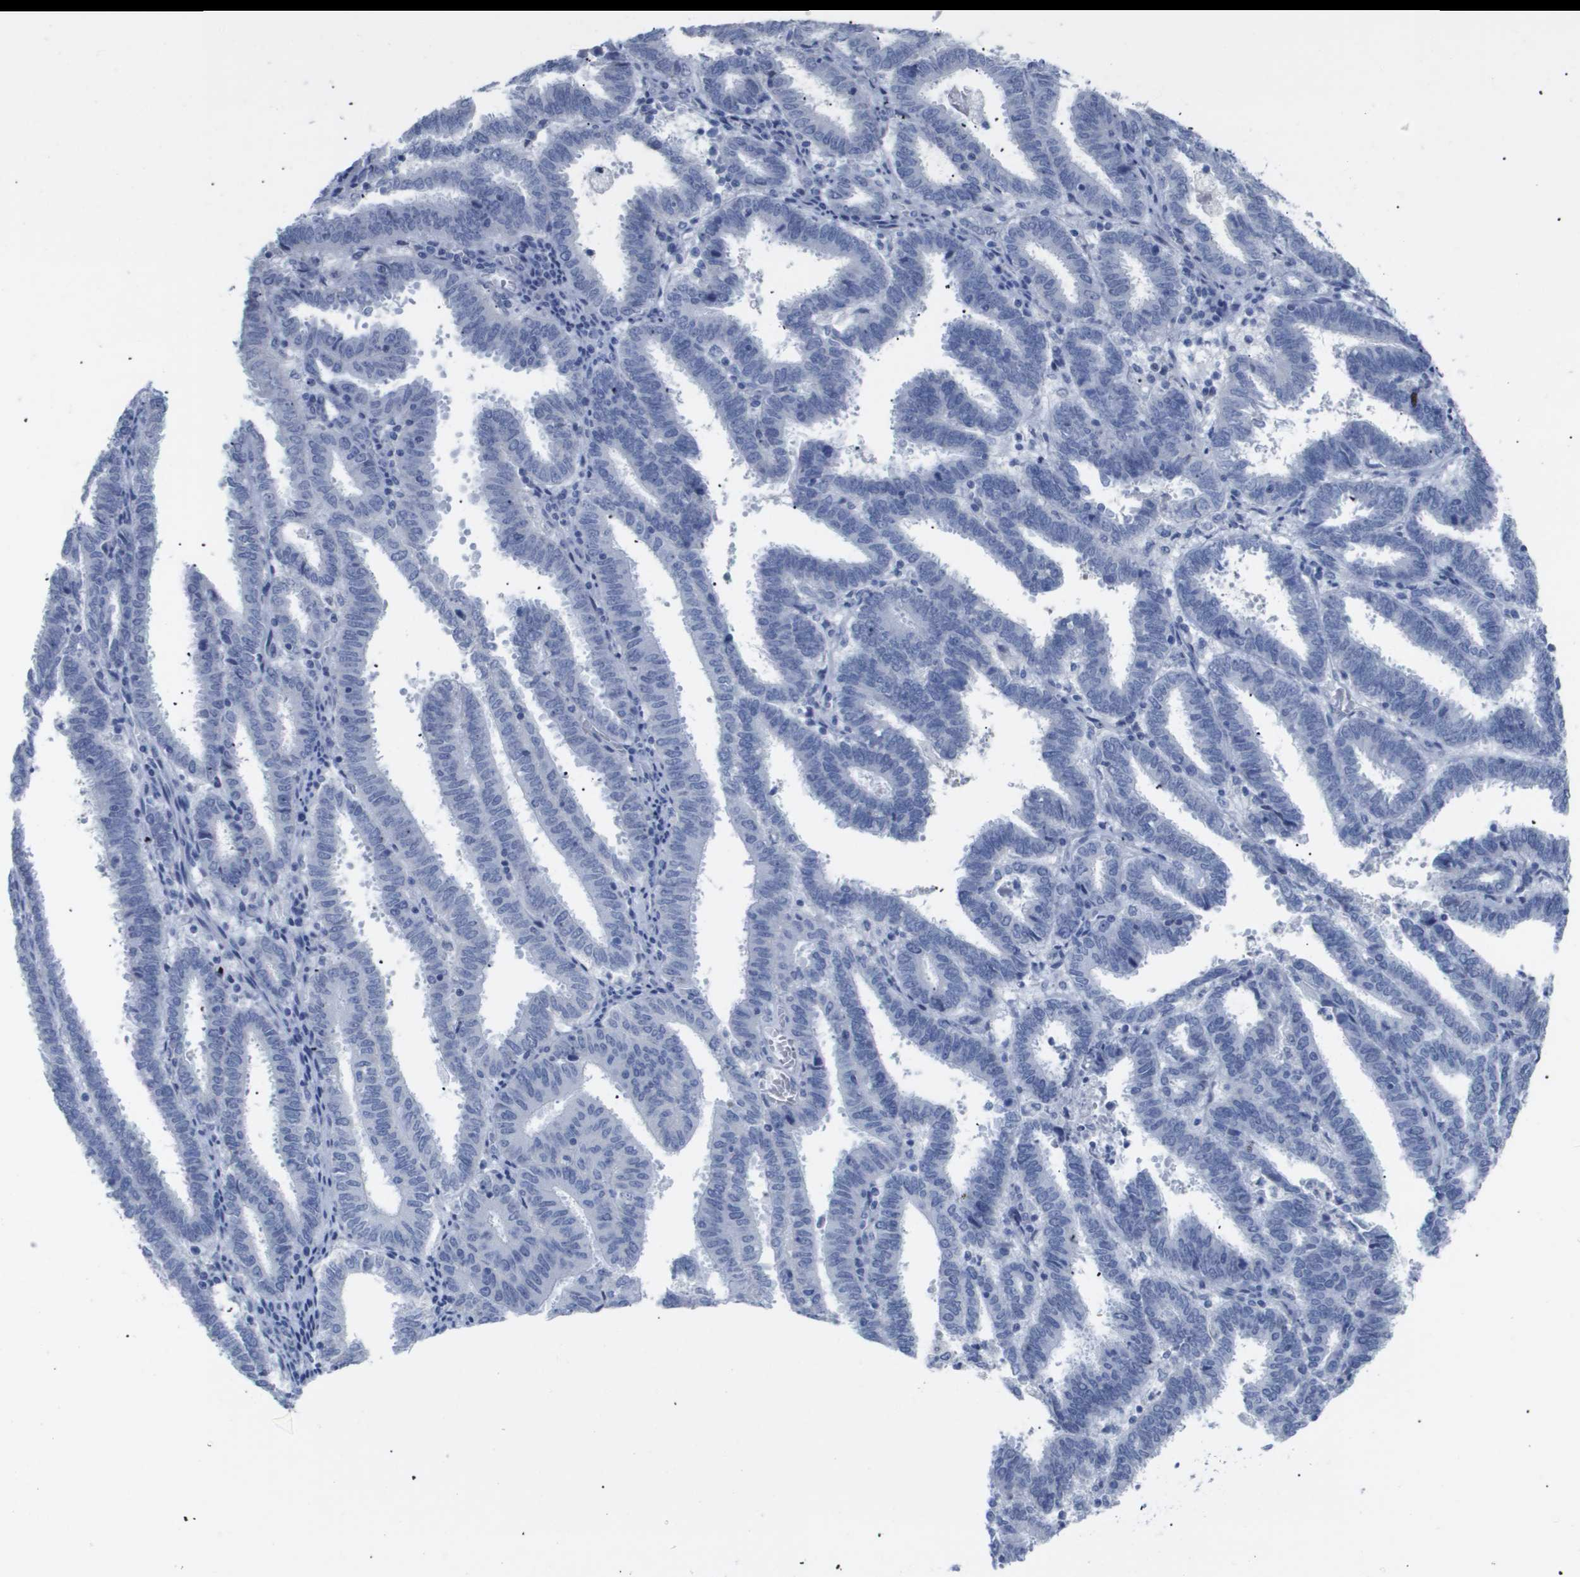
{"staining": {"intensity": "negative", "quantity": "none", "location": "none"}, "tissue": "endometrial cancer", "cell_type": "Tumor cells", "image_type": "cancer", "snomed": [{"axis": "morphology", "description": "Adenocarcinoma, NOS"}, {"axis": "topography", "description": "Uterus"}], "caption": "DAB (3,3'-diaminobenzidine) immunohistochemical staining of human endometrial cancer (adenocarcinoma) shows no significant expression in tumor cells. Nuclei are stained in blue.", "gene": "CAV3", "patient": {"sex": "female", "age": 83}}